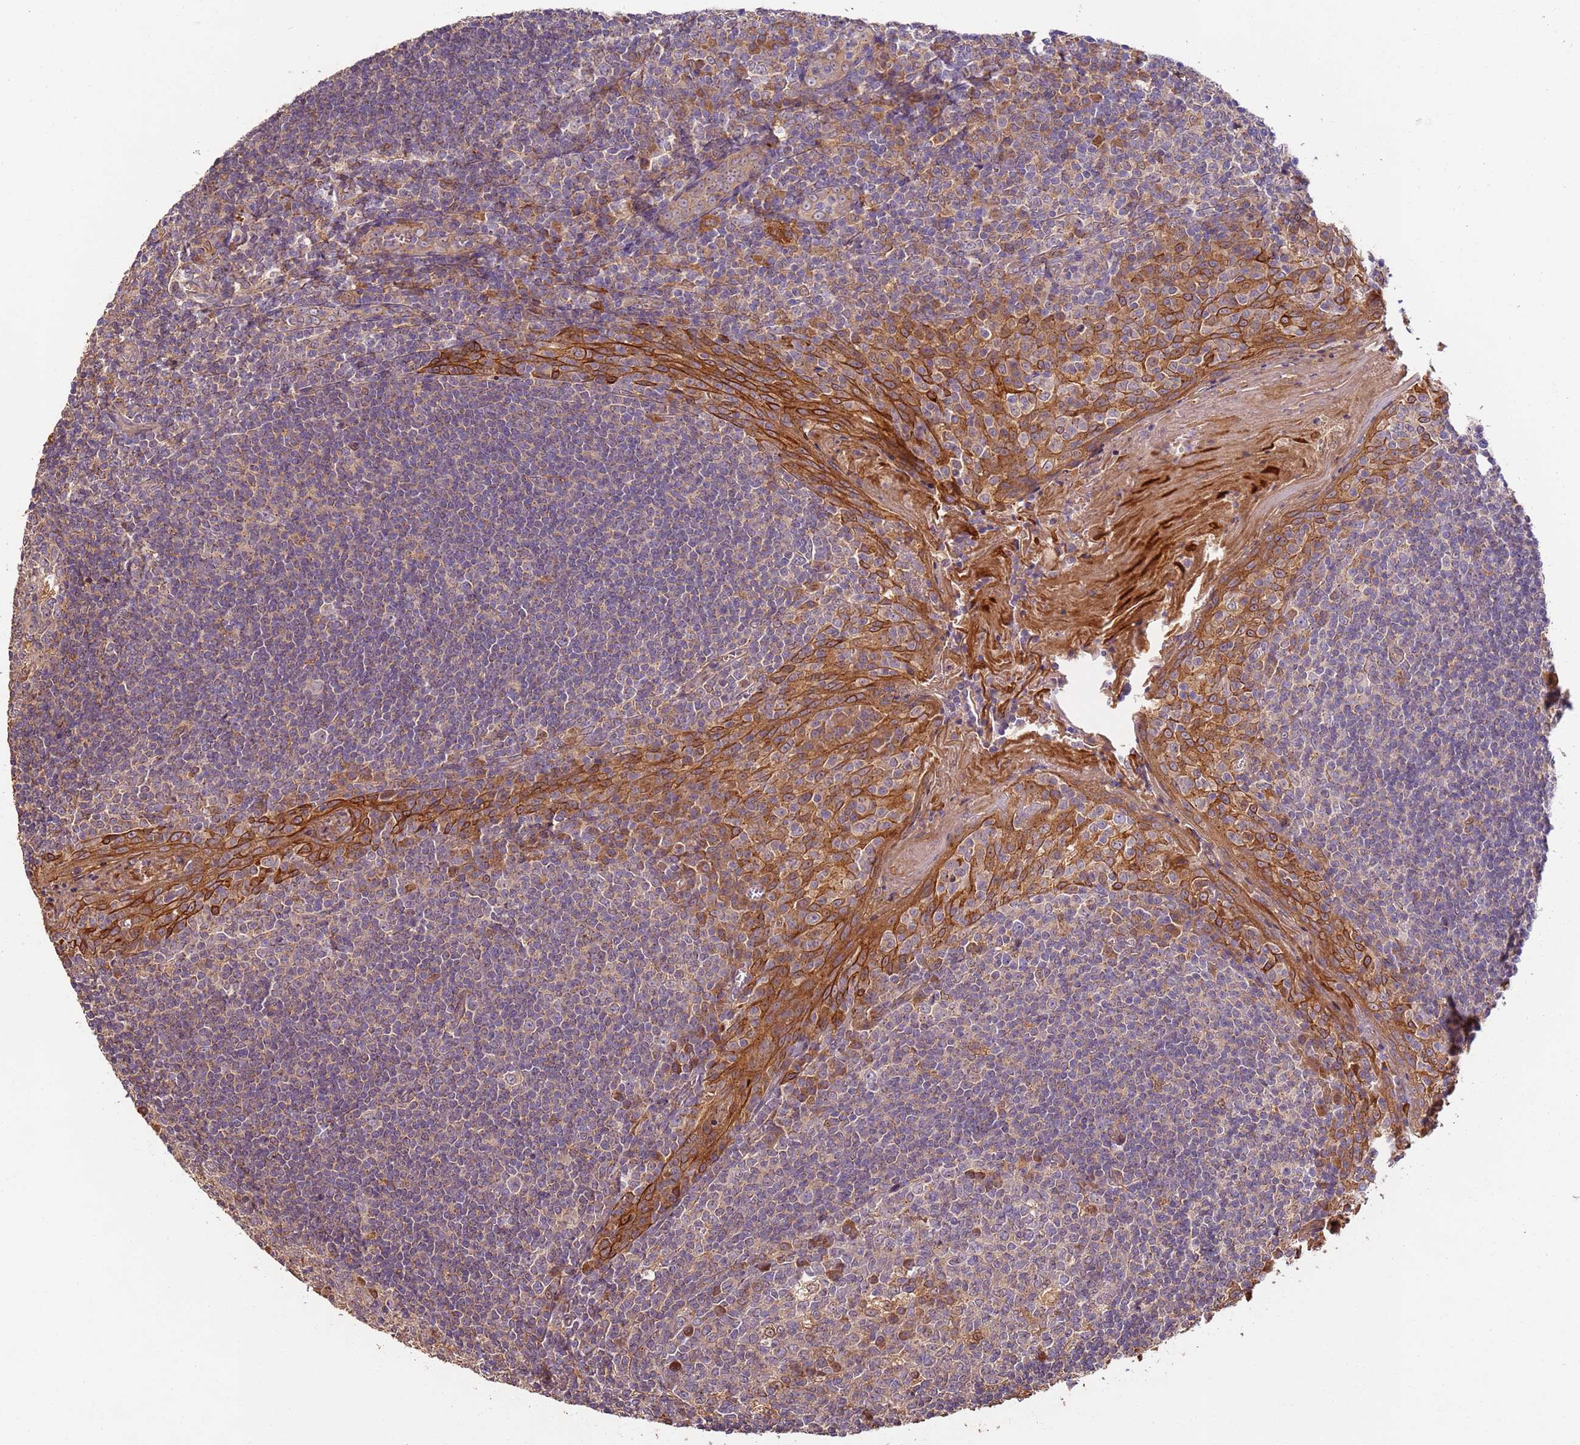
{"staining": {"intensity": "moderate", "quantity": "<25%", "location": "cytoplasmic/membranous"}, "tissue": "tonsil", "cell_type": "Germinal center cells", "image_type": "normal", "snomed": [{"axis": "morphology", "description": "Normal tissue, NOS"}, {"axis": "topography", "description": "Tonsil"}], "caption": "Protein expression analysis of unremarkable tonsil exhibits moderate cytoplasmic/membranous staining in about <25% of germinal center cells.", "gene": "TIGAR", "patient": {"sex": "male", "age": 27}}